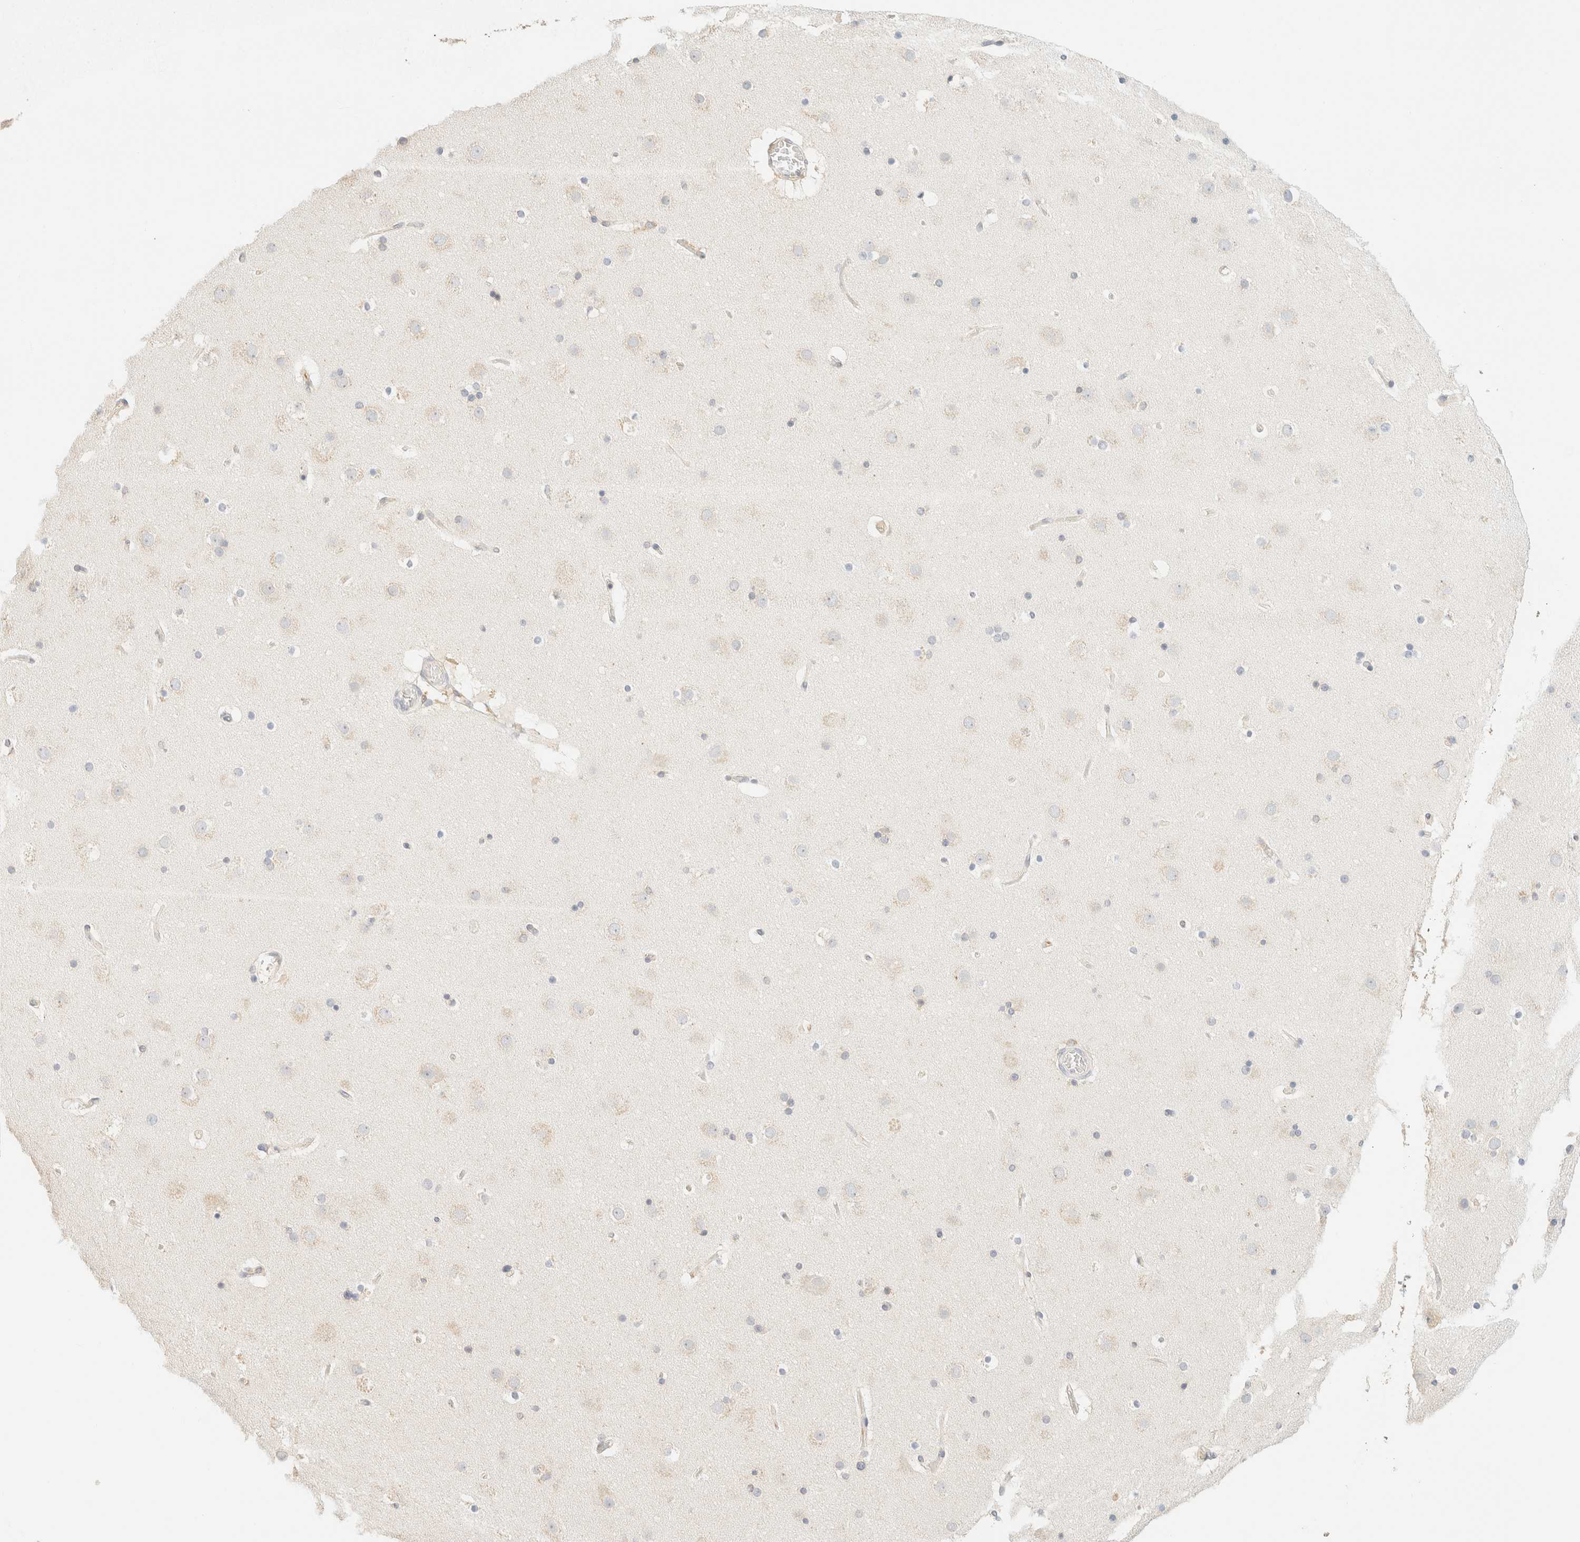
{"staining": {"intensity": "negative", "quantity": "none", "location": "none"}, "tissue": "cerebral cortex", "cell_type": "Endothelial cells", "image_type": "normal", "snomed": [{"axis": "morphology", "description": "Normal tissue, NOS"}, {"axis": "topography", "description": "Cerebral cortex"}], "caption": "DAB (3,3'-diaminobenzidine) immunohistochemical staining of normal cerebral cortex demonstrates no significant positivity in endothelial cells. (Stains: DAB immunohistochemistry with hematoxylin counter stain, Microscopy: brightfield microscopy at high magnification).", "gene": "FHOD1", "patient": {"sex": "male", "age": 57}}